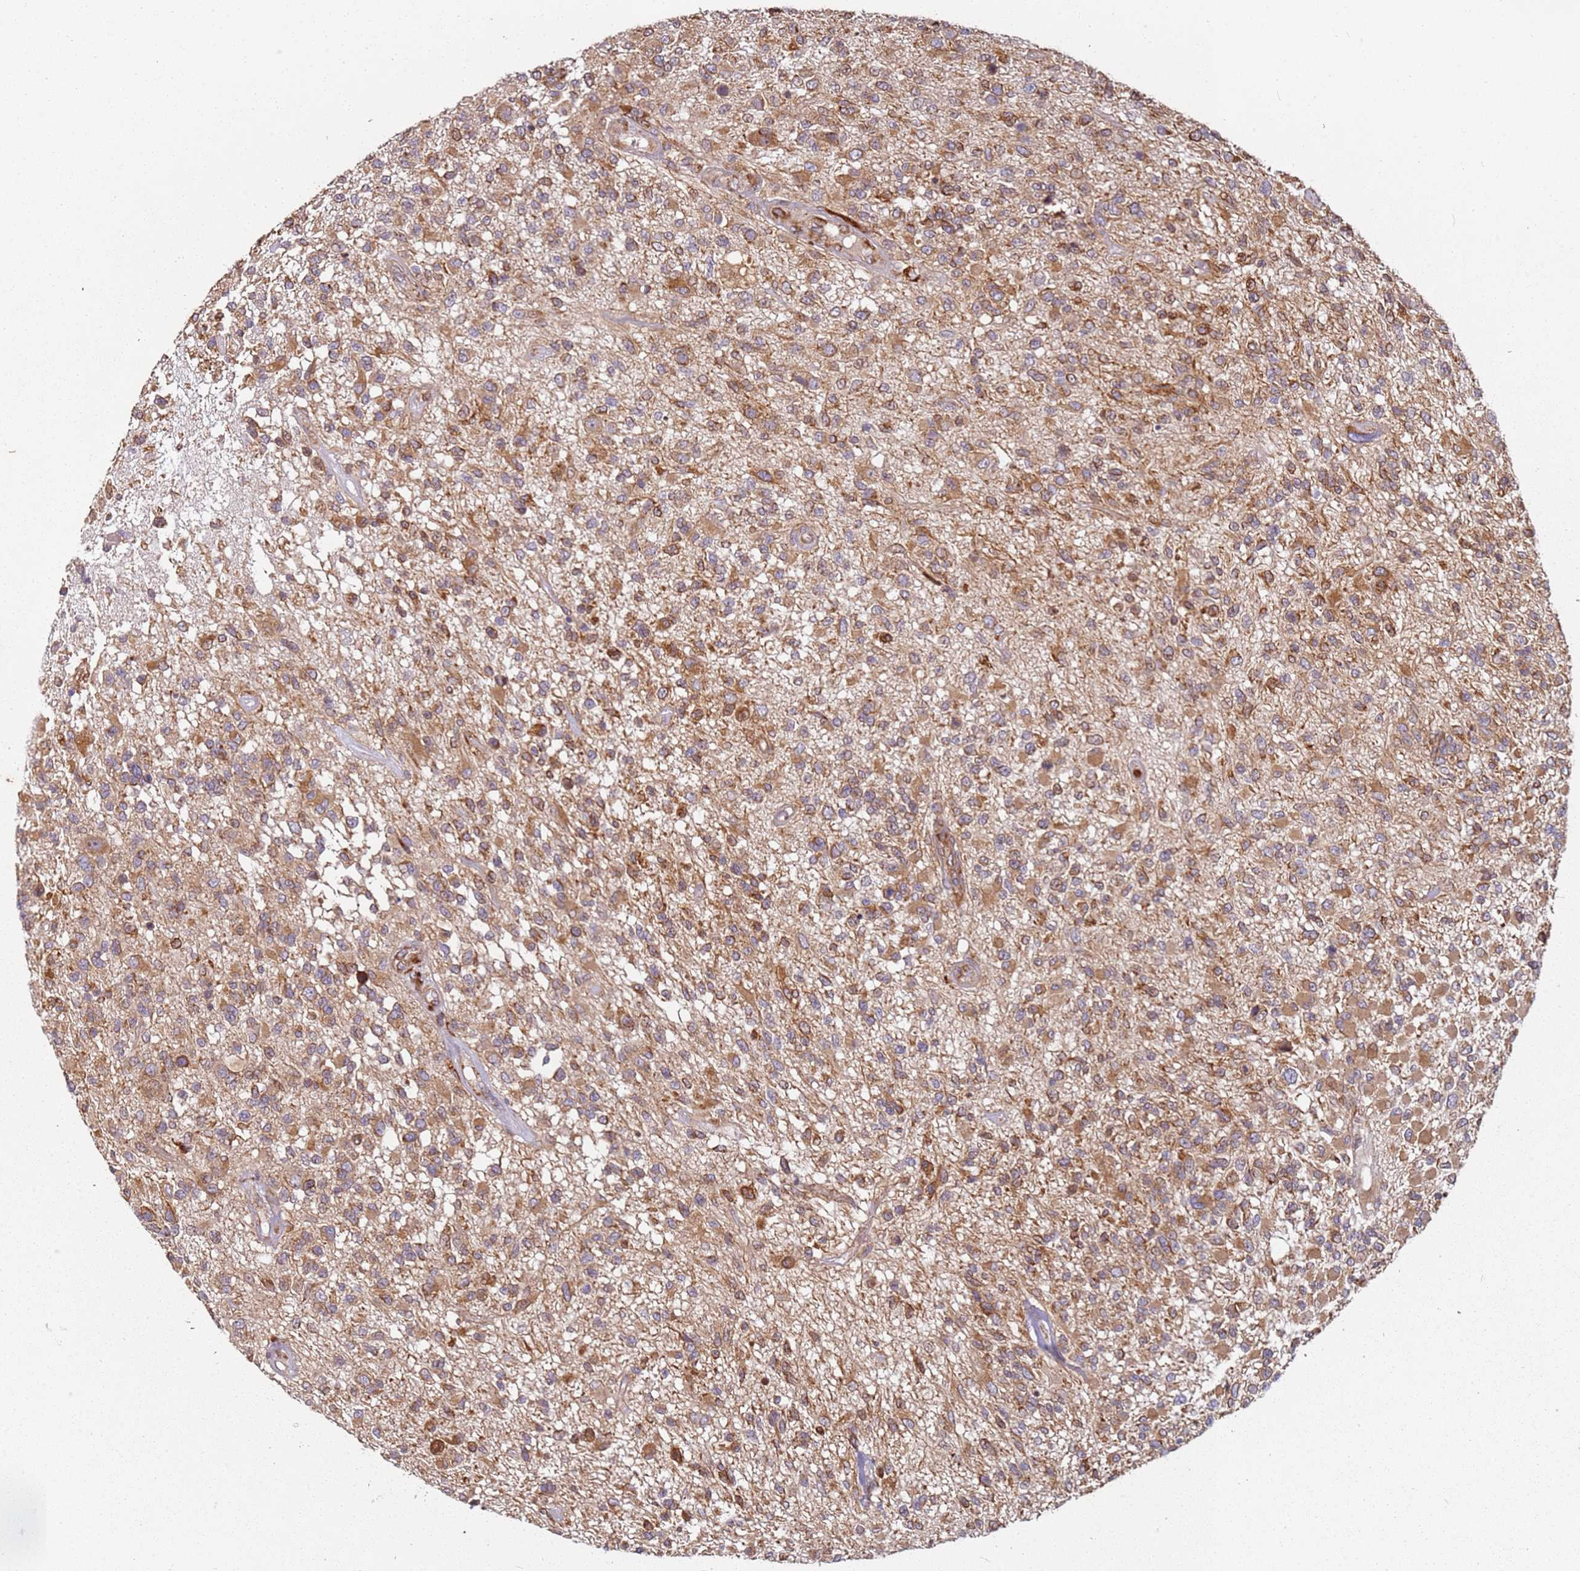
{"staining": {"intensity": "moderate", "quantity": ">75%", "location": "cytoplasmic/membranous"}, "tissue": "glioma", "cell_type": "Tumor cells", "image_type": "cancer", "snomed": [{"axis": "morphology", "description": "Glioma, malignant, High grade"}, {"axis": "morphology", "description": "Glioblastoma, NOS"}, {"axis": "topography", "description": "Brain"}], "caption": "Glioma stained for a protein (brown) exhibits moderate cytoplasmic/membranous positive positivity in approximately >75% of tumor cells.", "gene": "ARFRP1", "patient": {"sex": "male", "age": 60}}